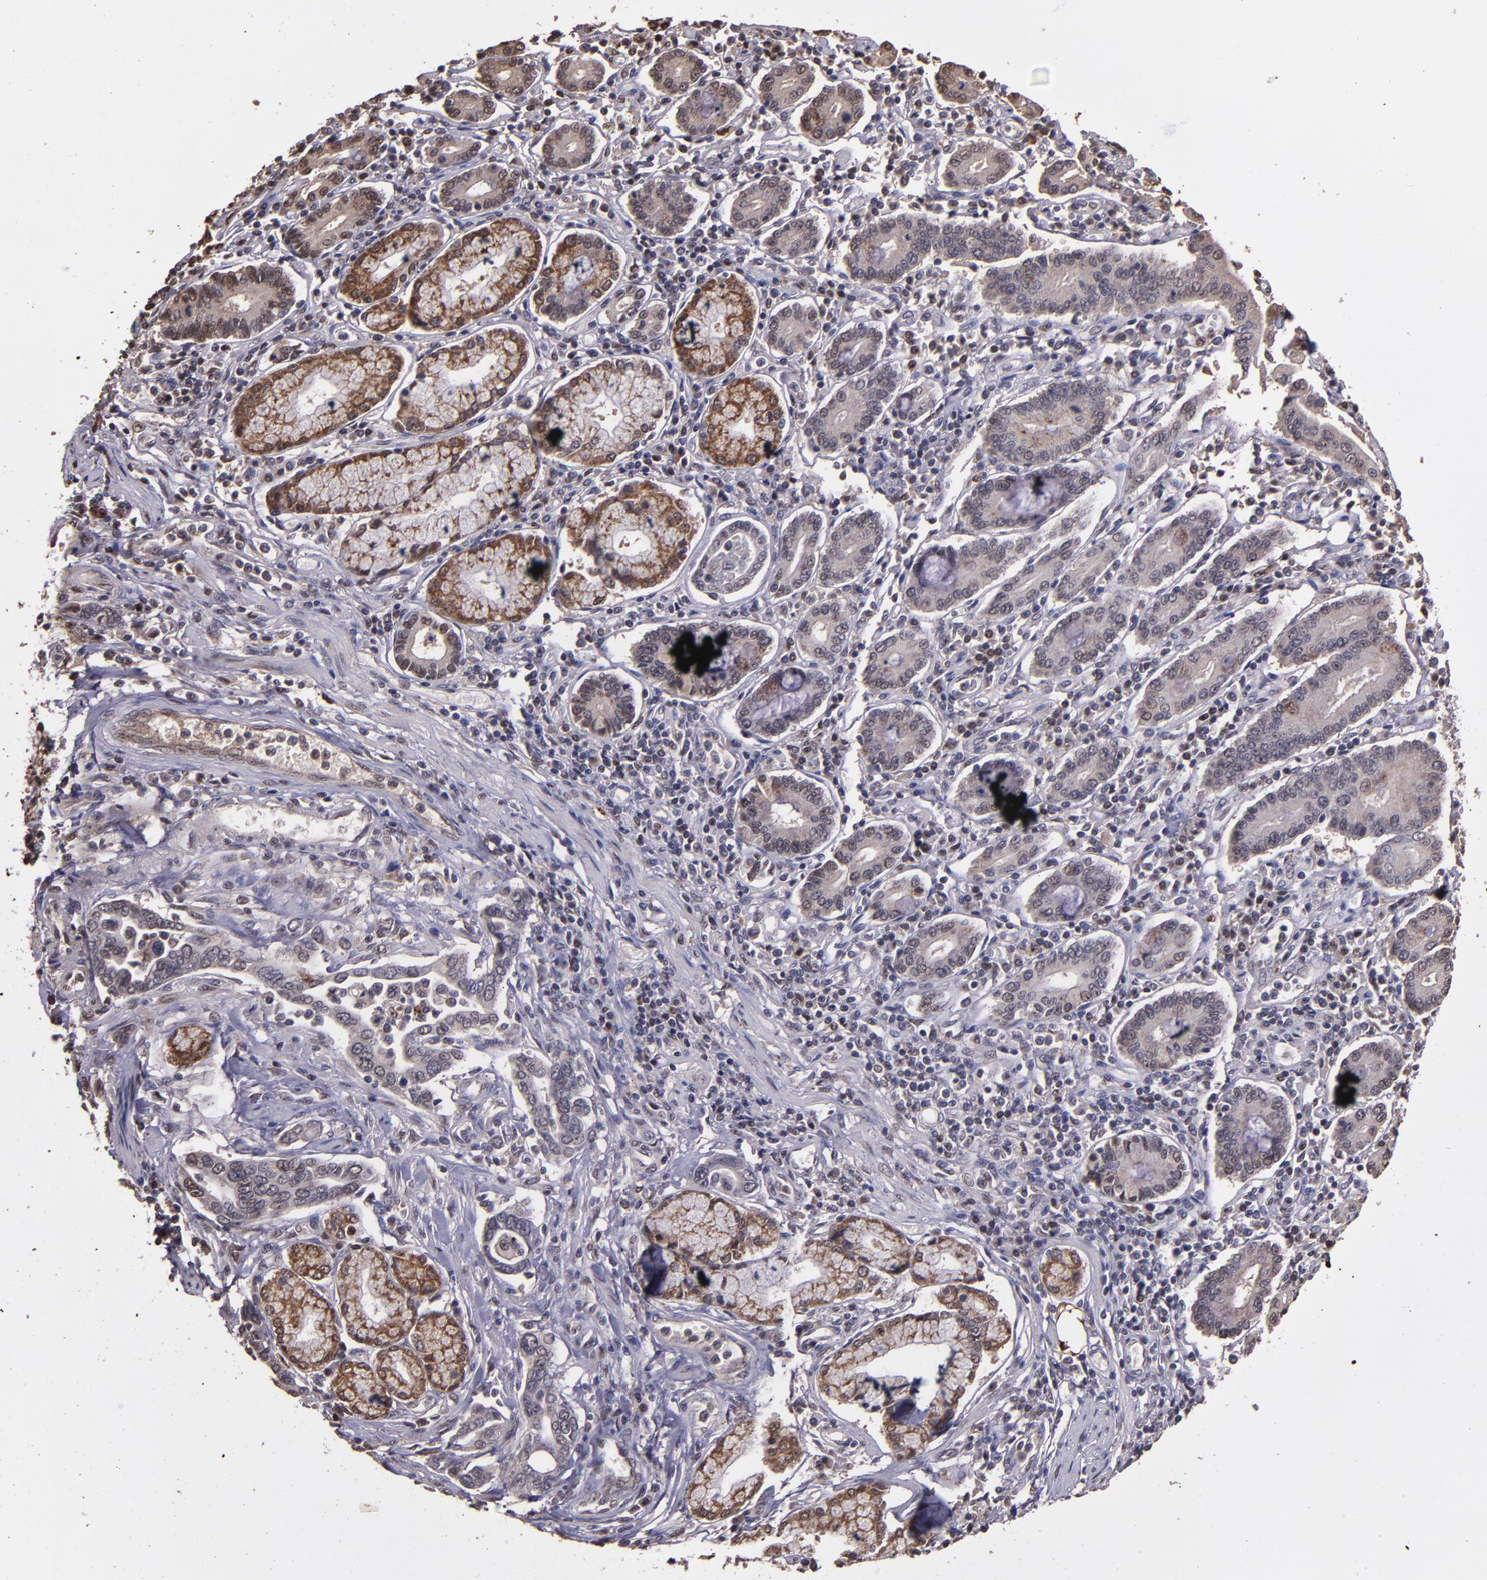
{"staining": {"intensity": "weak", "quantity": "<25%", "location": "cytoplasmic/membranous,nuclear"}, "tissue": "pancreatic cancer", "cell_type": "Tumor cells", "image_type": "cancer", "snomed": [{"axis": "morphology", "description": "Adenocarcinoma, NOS"}, {"axis": "topography", "description": "Pancreas"}], "caption": "Micrograph shows no protein staining in tumor cells of pancreatic cancer (adenocarcinoma) tissue.", "gene": "SERPINF2", "patient": {"sex": "female", "age": 57}}